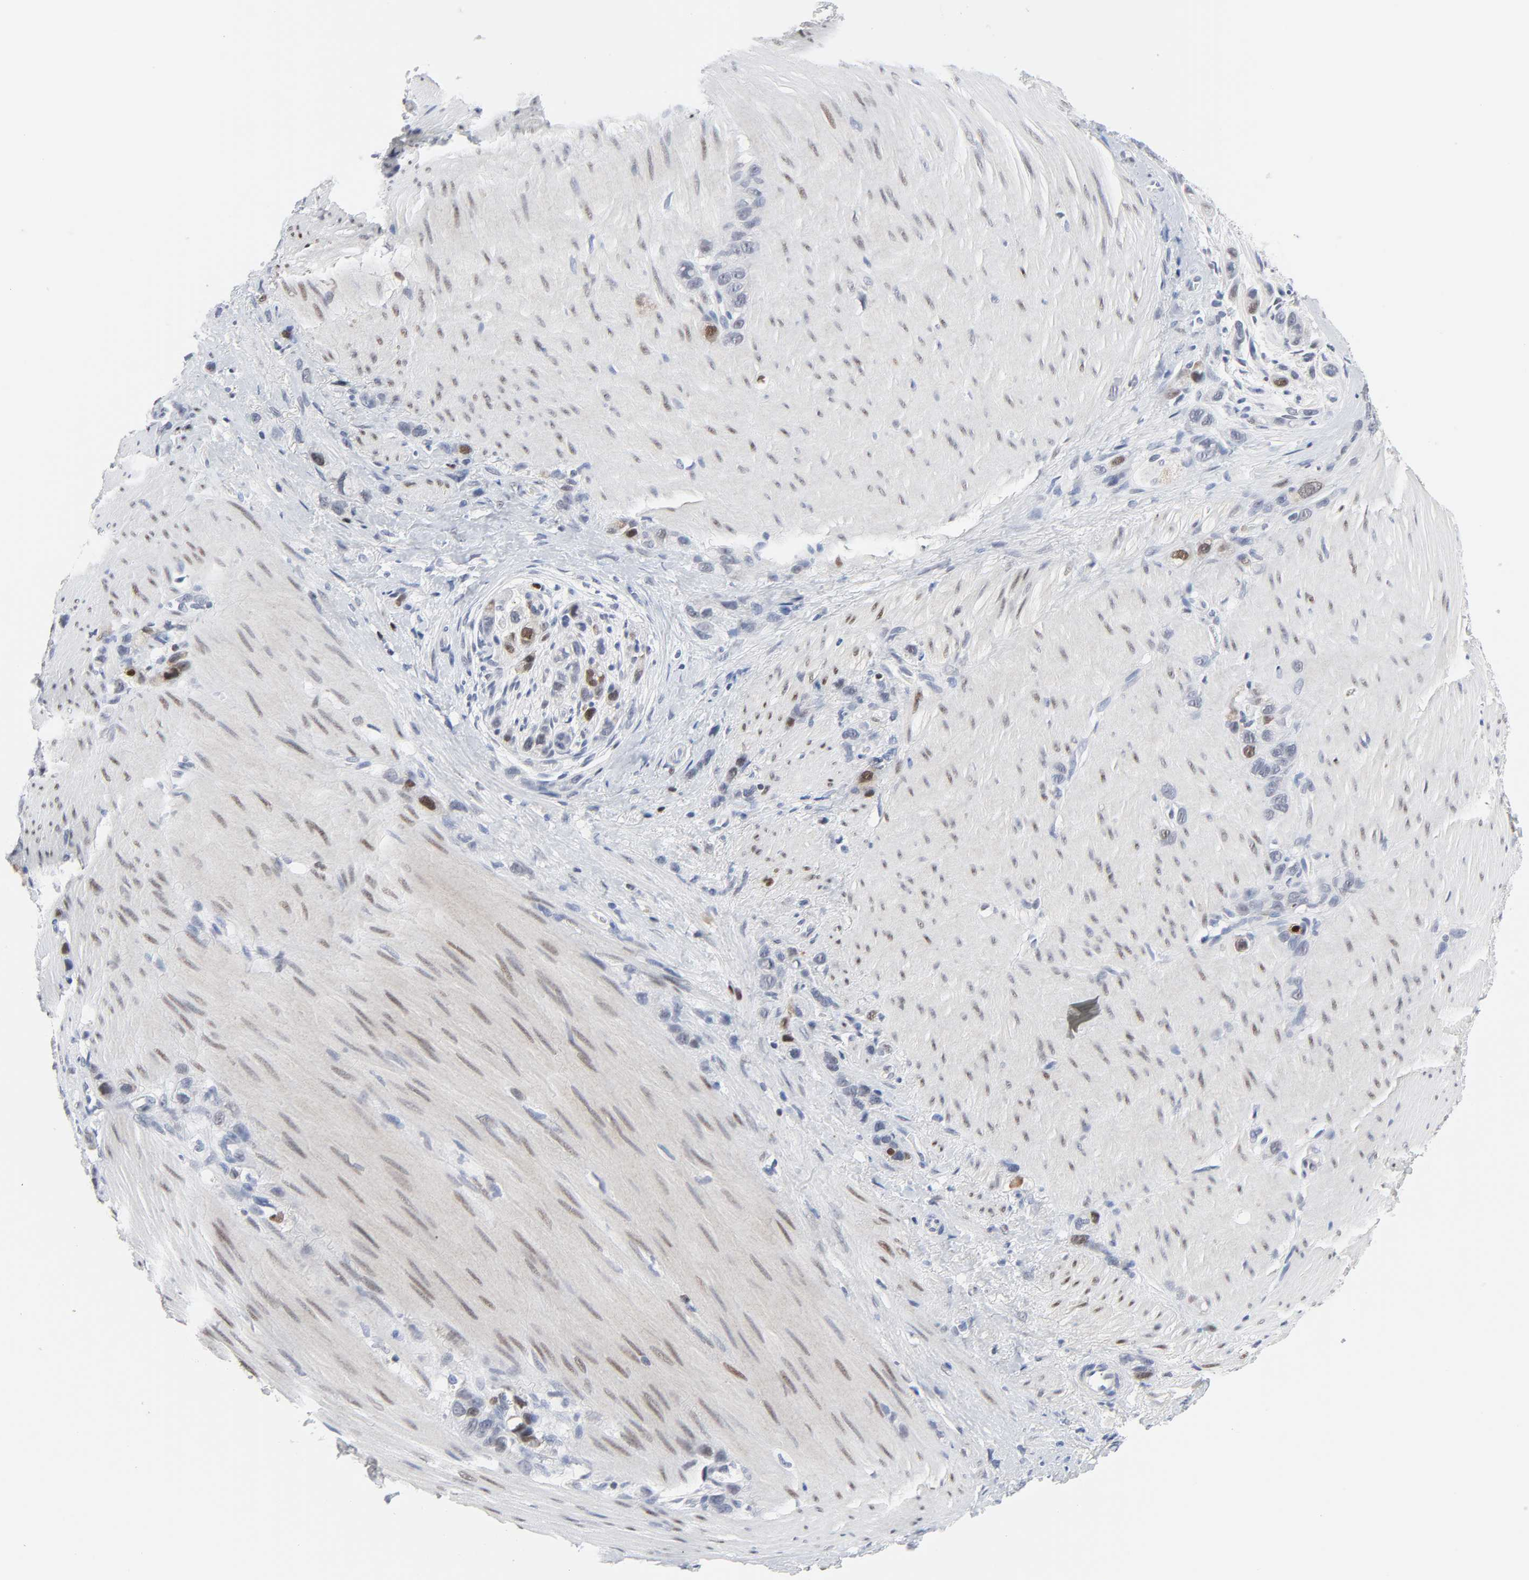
{"staining": {"intensity": "moderate", "quantity": "<25%", "location": "nuclear"}, "tissue": "stomach cancer", "cell_type": "Tumor cells", "image_type": "cancer", "snomed": [{"axis": "morphology", "description": "Normal tissue, NOS"}, {"axis": "morphology", "description": "Adenocarcinoma, NOS"}, {"axis": "morphology", "description": "Adenocarcinoma, High grade"}, {"axis": "topography", "description": "Stomach, upper"}, {"axis": "topography", "description": "Stomach"}], "caption": "Immunohistochemical staining of human stomach cancer shows moderate nuclear protein positivity in approximately <25% of tumor cells.", "gene": "WEE1", "patient": {"sex": "female", "age": 65}}